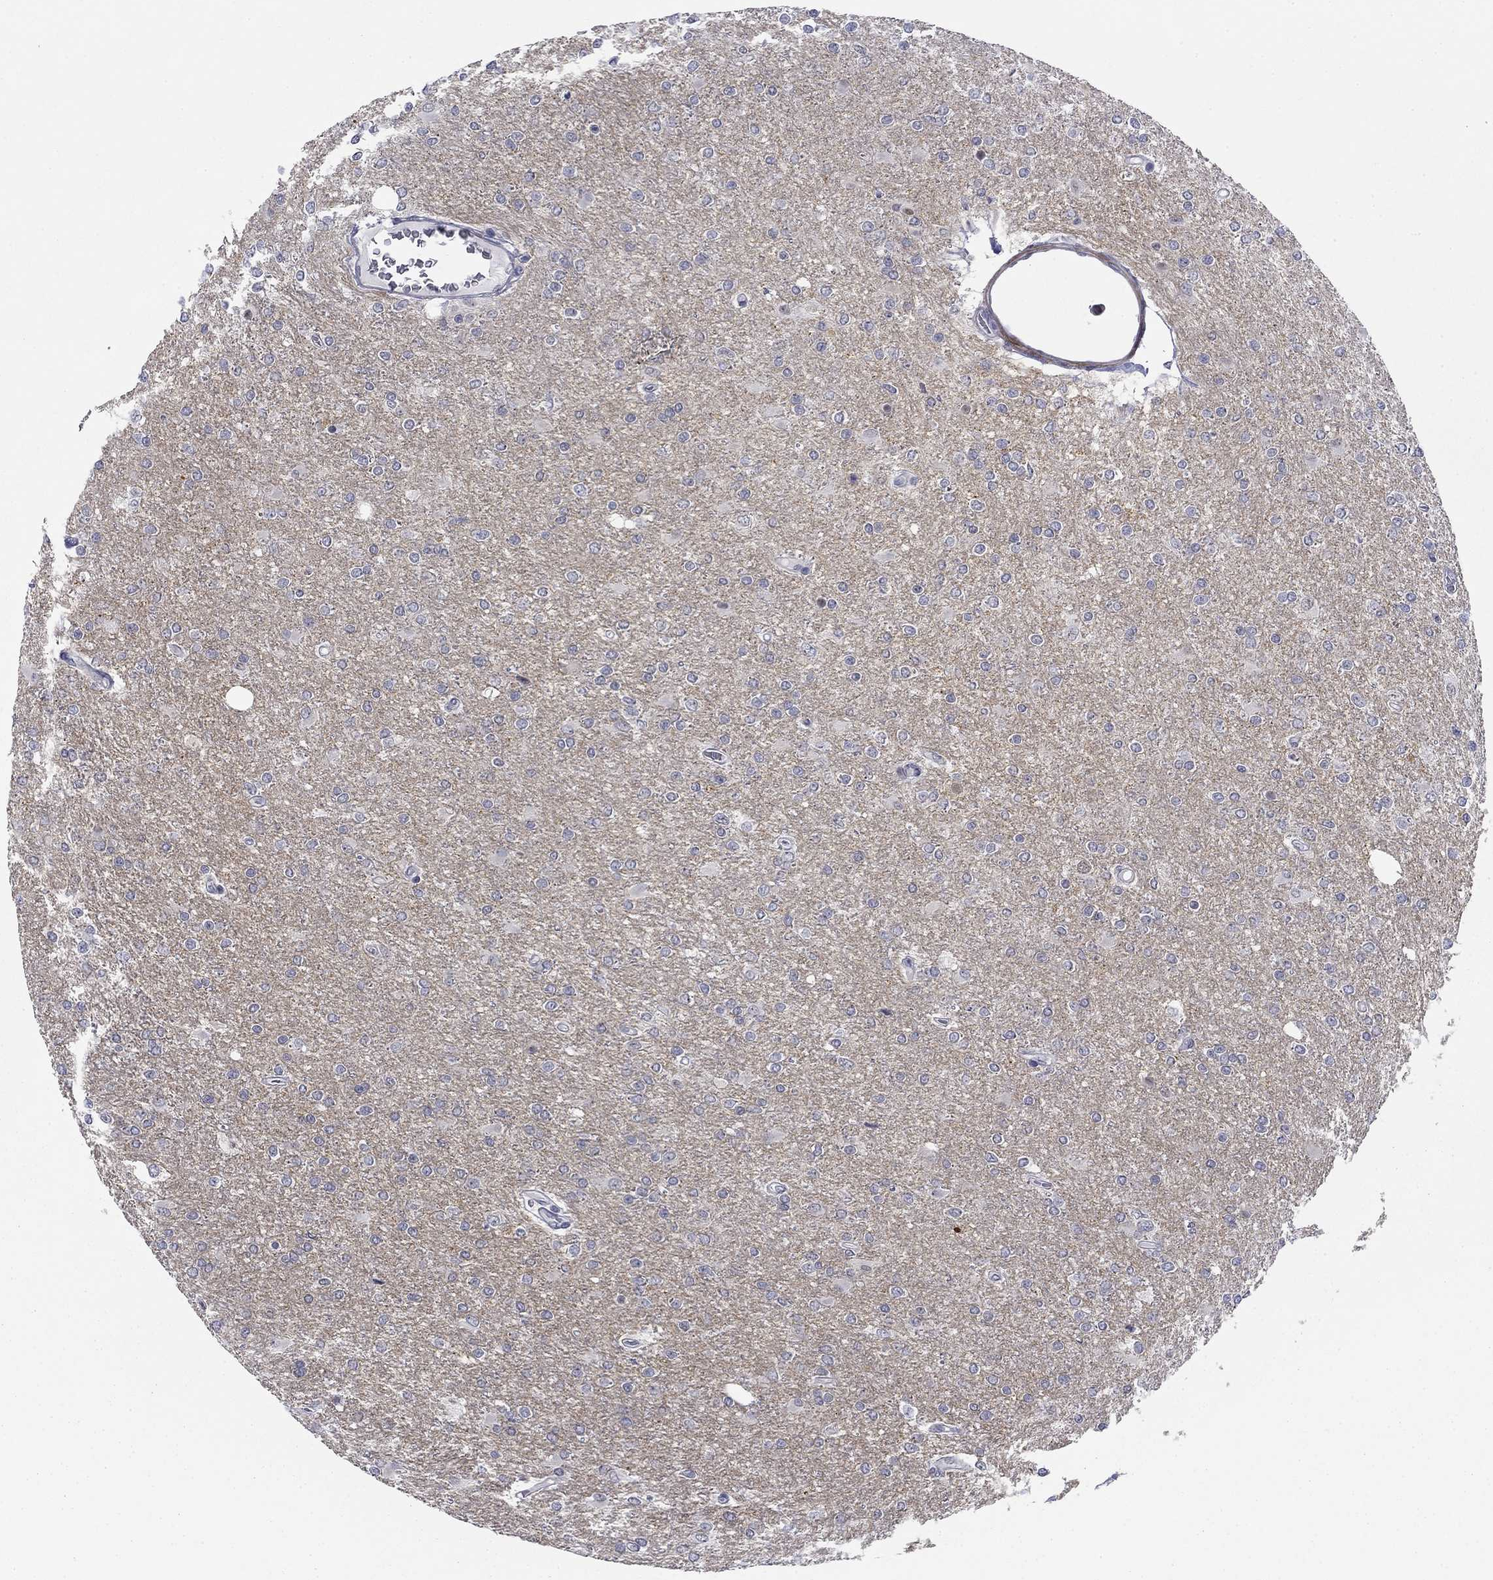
{"staining": {"intensity": "negative", "quantity": "none", "location": "none"}, "tissue": "glioma", "cell_type": "Tumor cells", "image_type": "cancer", "snomed": [{"axis": "morphology", "description": "Glioma, malignant, High grade"}, {"axis": "topography", "description": "Cerebral cortex"}], "caption": "Glioma was stained to show a protein in brown. There is no significant staining in tumor cells.", "gene": "TIGD4", "patient": {"sex": "male", "age": 70}}